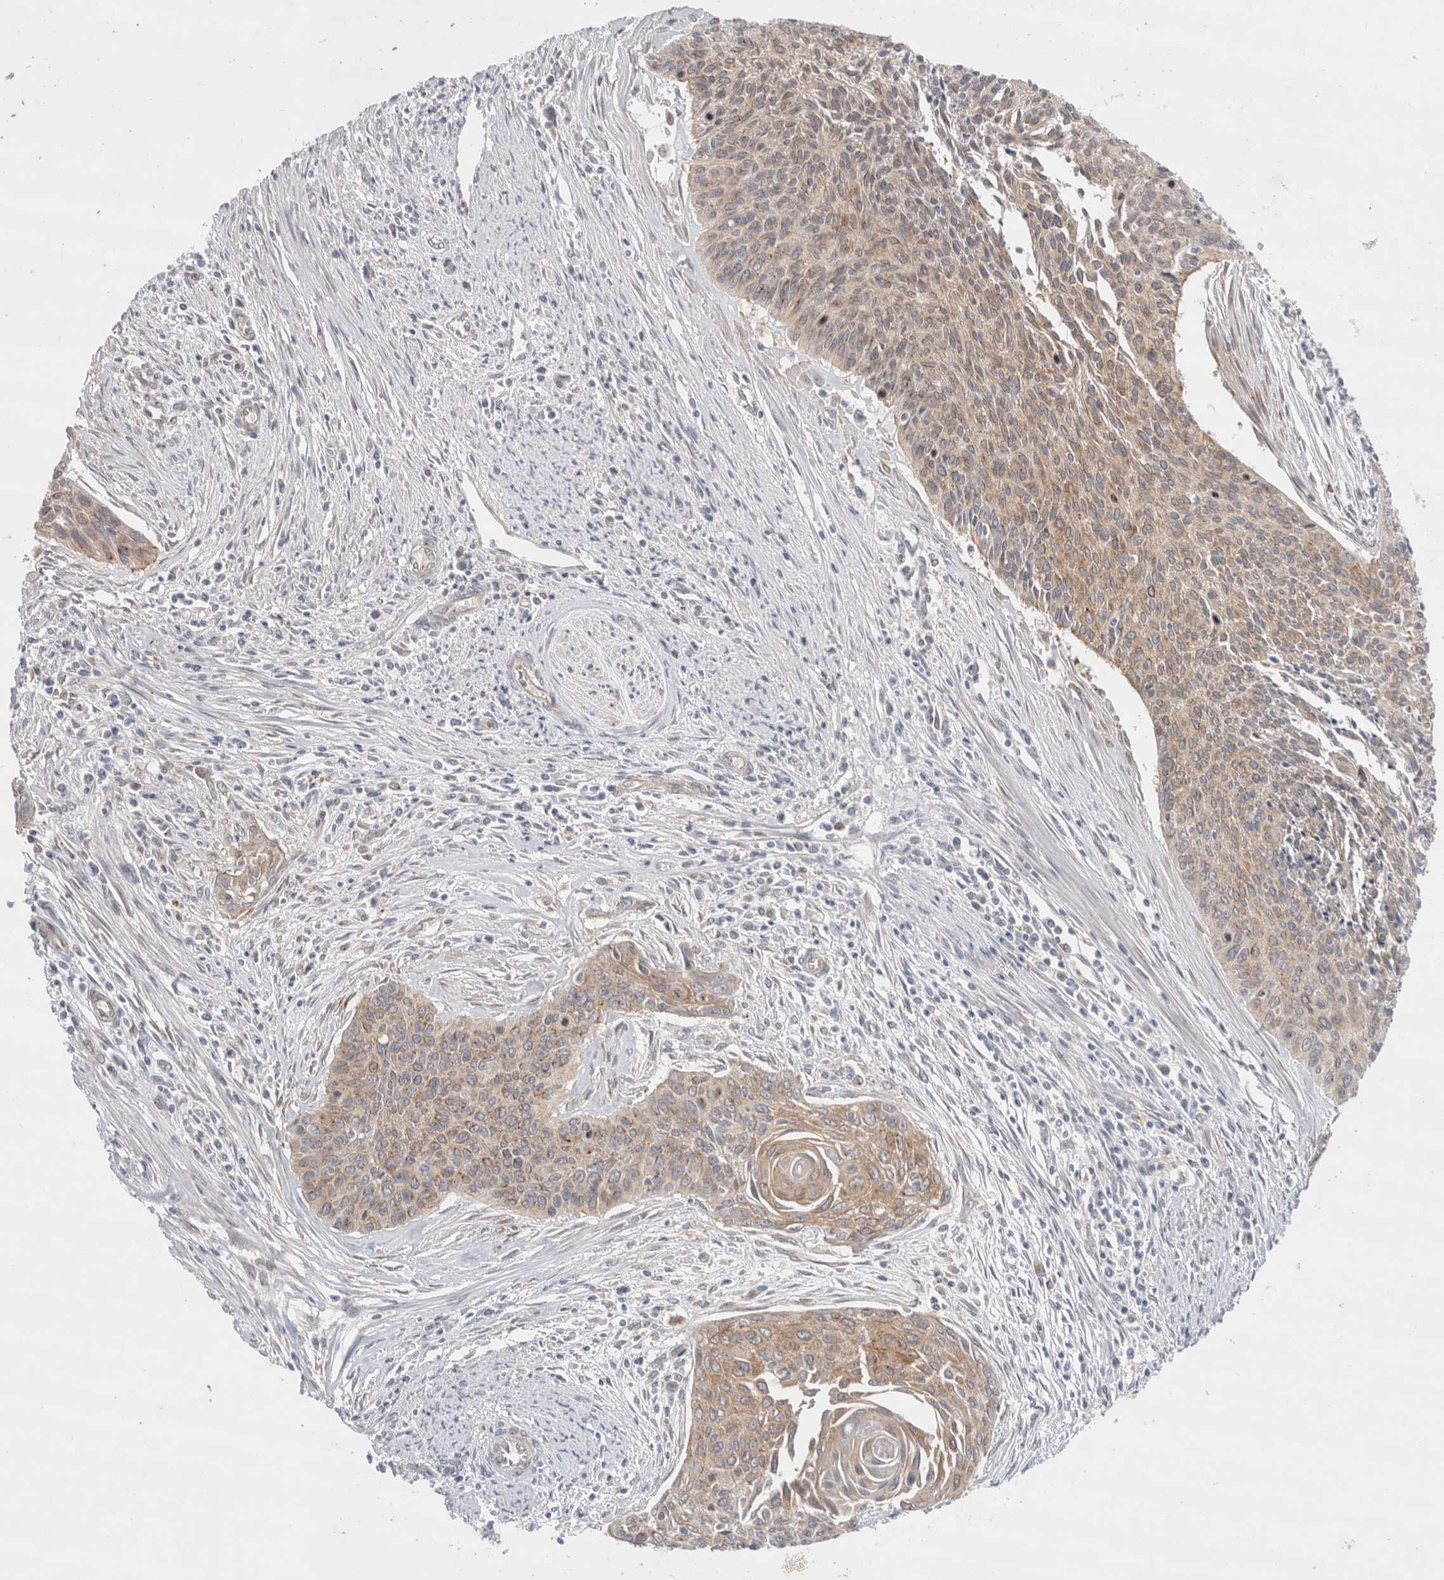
{"staining": {"intensity": "moderate", "quantity": ">75%", "location": "cytoplasmic/membranous"}, "tissue": "cervical cancer", "cell_type": "Tumor cells", "image_type": "cancer", "snomed": [{"axis": "morphology", "description": "Squamous cell carcinoma, NOS"}, {"axis": "topography", "description": "Cervix"}], "caption": "A micrograph of human cervical cancer stained for a protein shows moderate cytoplasmic/membranous brown staining in tumor cells.", "gene": "BICD2", "patient": {"sex": "female", "age": 55}}